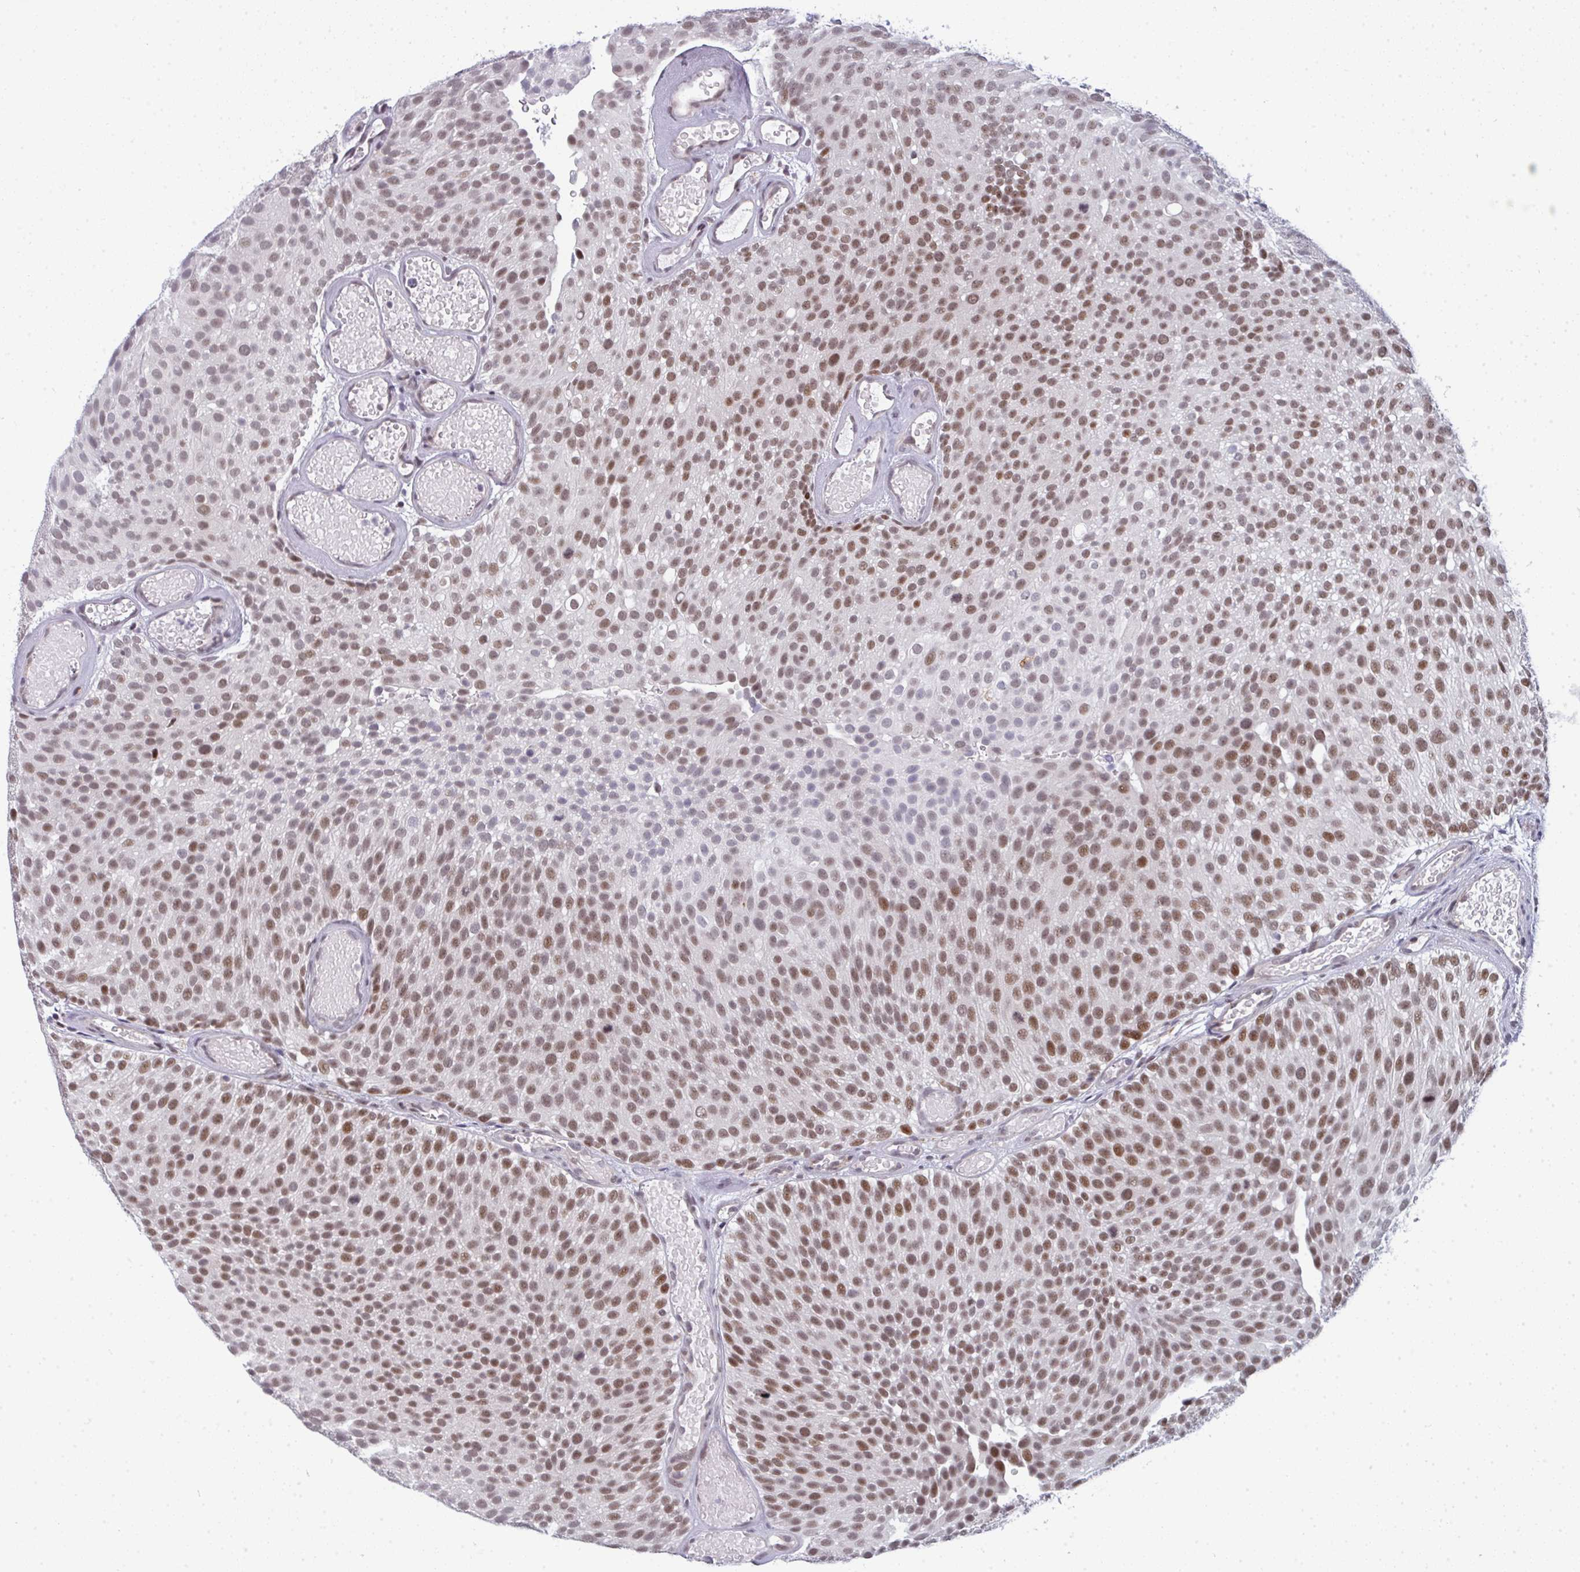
{"staining": {"intensity": "moderate", "quantity": ">75%", "location": "nuclear"}, "tissue": "urothelial cancer", "cell_type": "Tumor cells", "image_type": "cancer", "snomed": [{"axis": "morphology", "description": "Urothelial carcinoma, Low grade"}, {"axis": "topography", "description": "Urinary bladder"}], "caption": "Protein analysis of urothelial carcinoma (low-grade) tissue exhibits moderate nuclear expression in approximately >75% of tumor cells. Using DAB (brown) and hematoxylin (blue) stains, captured at high magnification using brightfield microscopy.", "gene": "ATF1", "patient": {"sex": "male", "age": 78}}